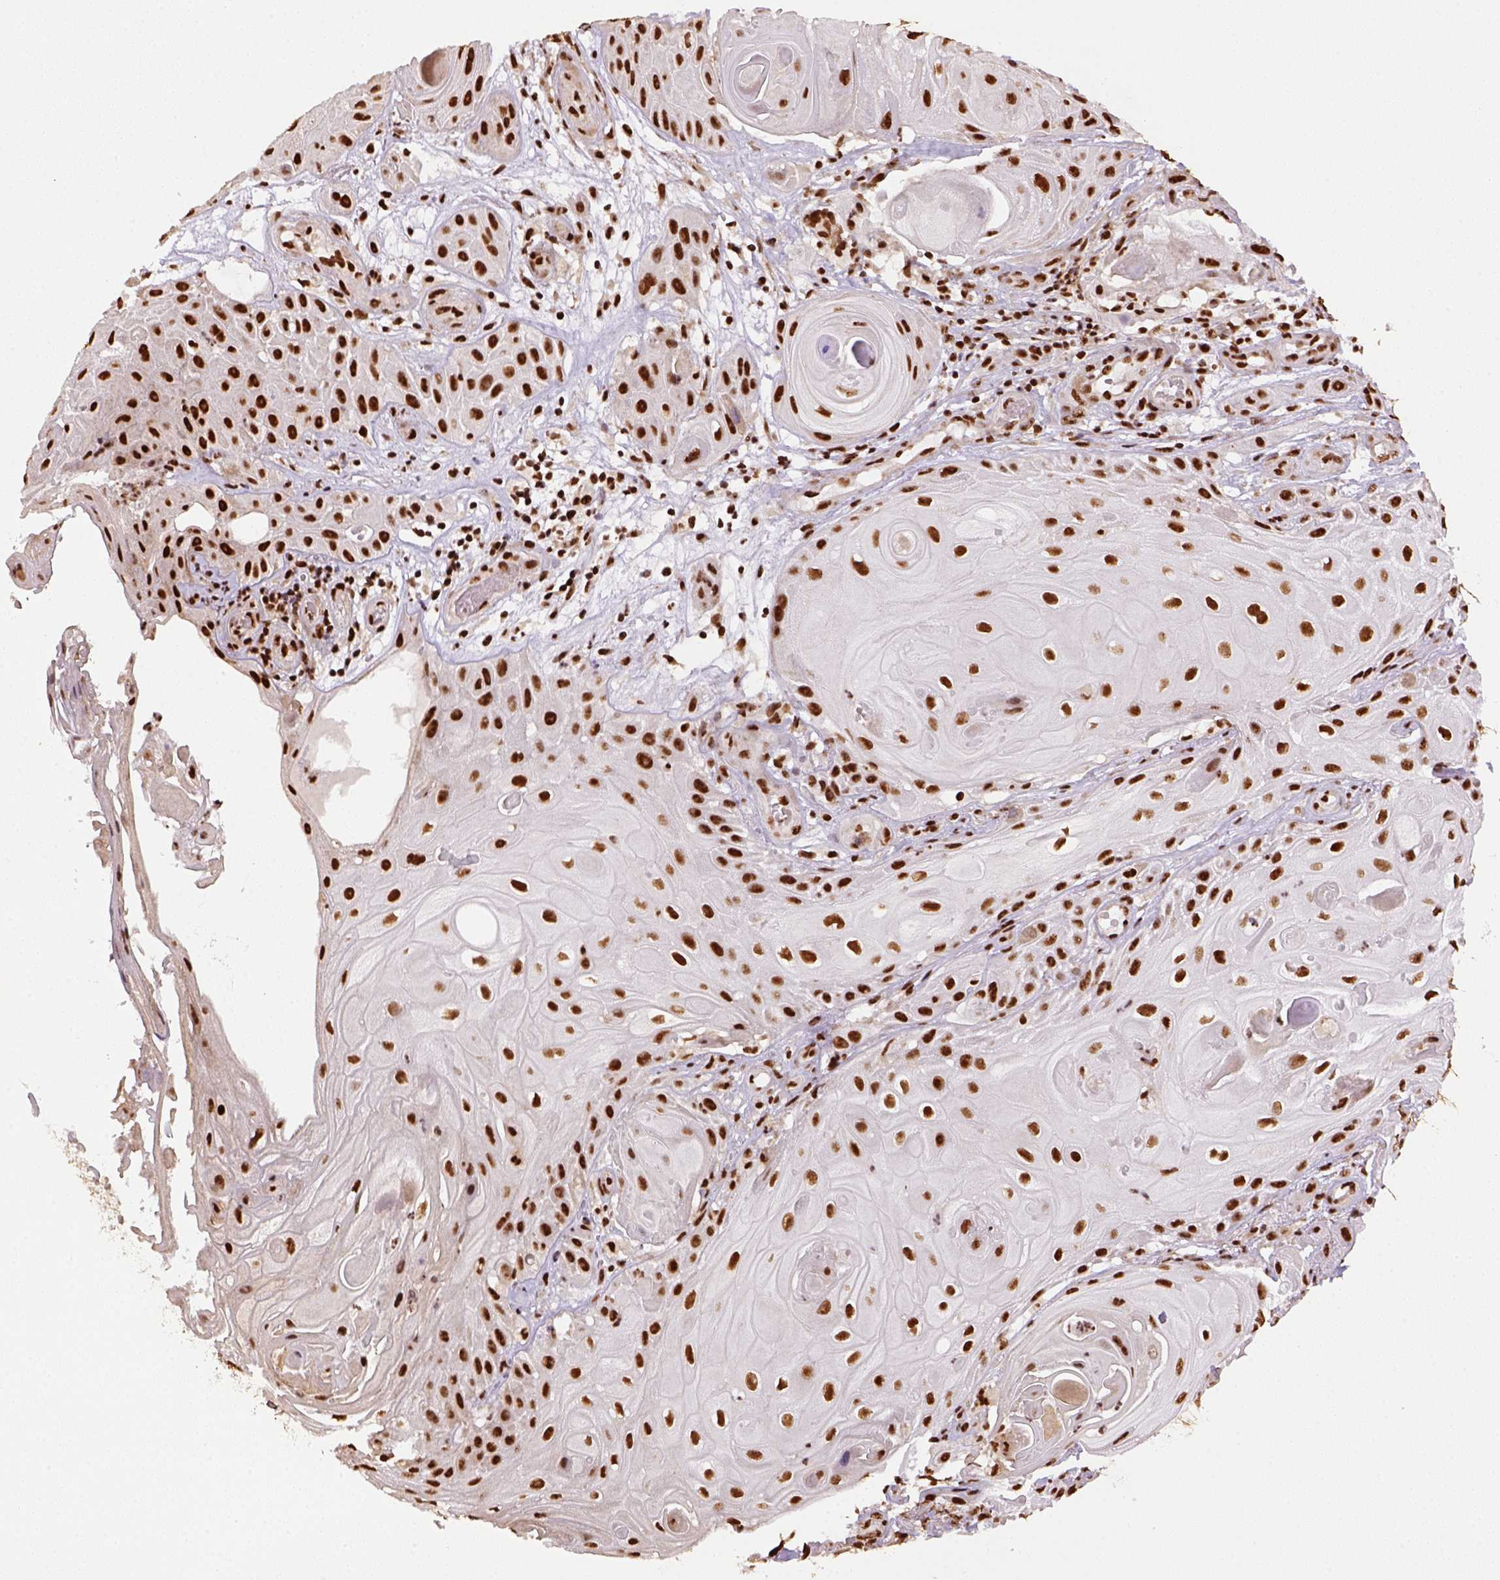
{"staining": {"intensity": "strong", "quantity": ">75%", "location": "nuclear"}, "tissue": "skin cancer", "cell_type": "Tumor cells", "image_type": "cancer", "snomed": [{"axis": "morphology", "description": "Squamous cell carcinoma, NOS"}, {"axis": "topography", "description": "Skin"}], "caption": "Immunohistochemistry (IHC) staining of skin squamous cell carcinoma, which displays high levels of strong nuclear expression in about >75% of tumor cells indicating strong nuclear protein staining. The staining was performed using DAB (3,3'-diaminobenzidine) (brown) for protein detection and nuclei were counterstained in hematoxylin (blue).", "gene": "CCAR1", "patient": {"sex": "male", "age": 62}}